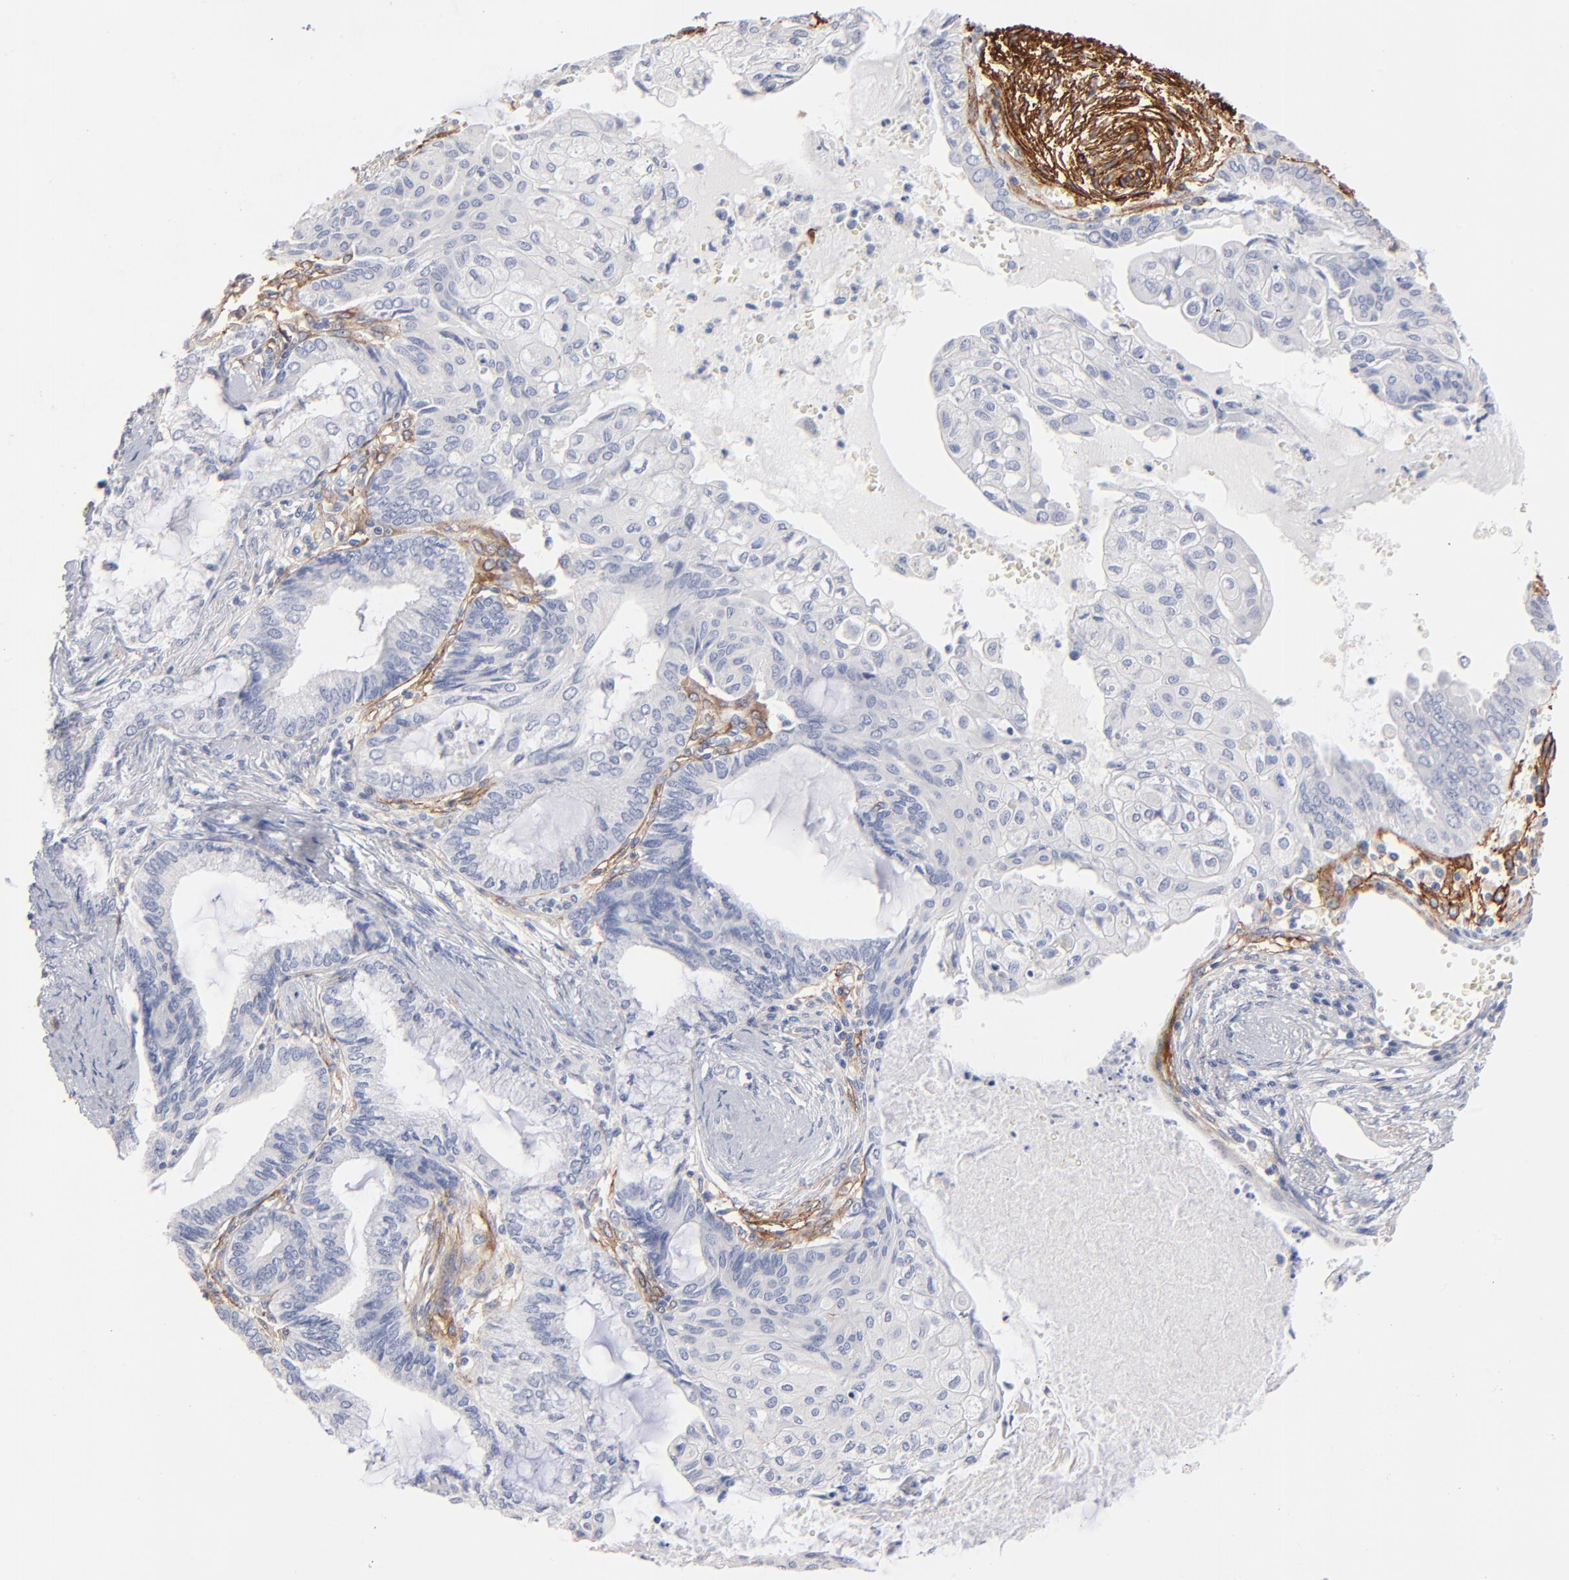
{"staining": {"intensity": "negative", "quantity": "none", "location": "none"}, "tissue": "endometrial cancer", "cell_type": "Tumor cells", "image_type": "cancer", "snomed": [{"axis": "morphology", "description": "Adenocarcinoma, NOS"}, {"axis": "topography", "description": "Endometrium"}], "caption": "An immunohistochemistry photomicrograph of adenocarcinoma (endometrial) is shown. There is no staining in tumor cells of adenocarcinoma (endometrial).", "gene": "ITGA8", "patient": {"sex": "female", "age": 79}}